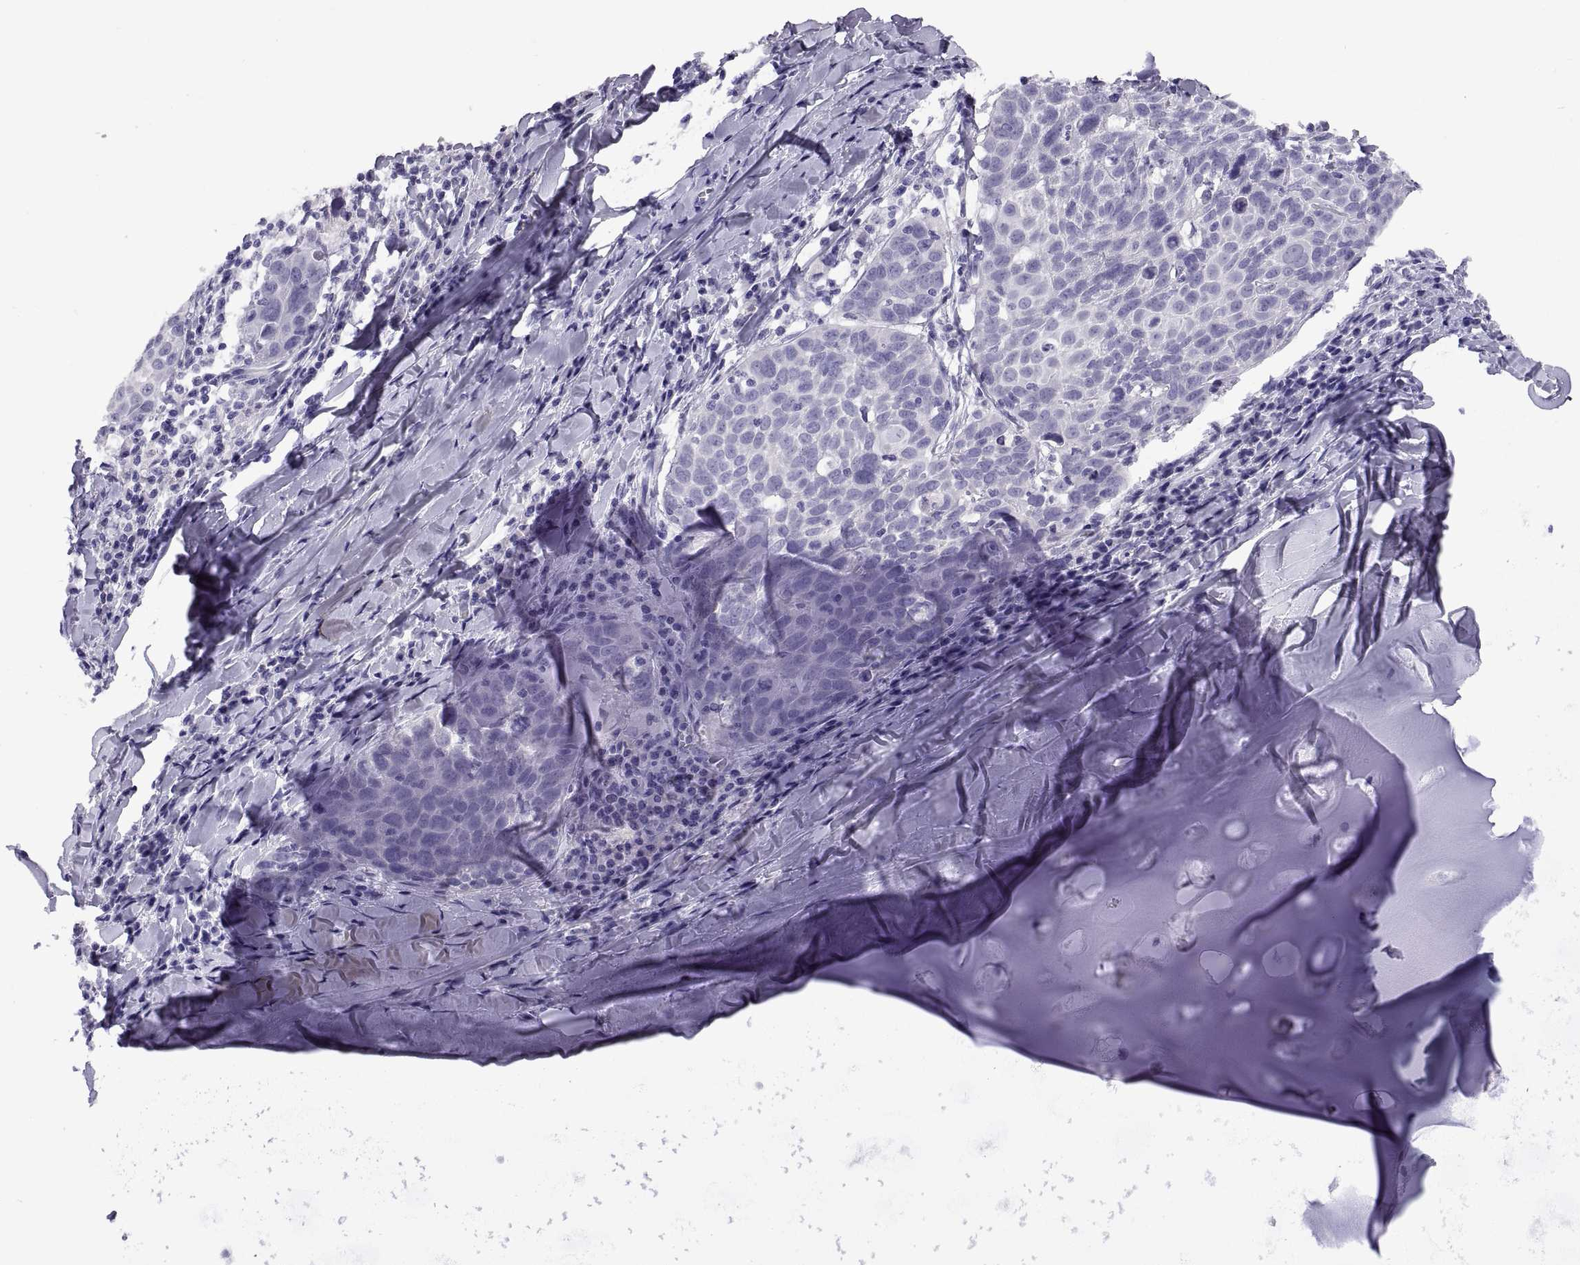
{"staining": {"intensity": "negative", "quantity": "none", "location": "none"}, "tissue": "lung cancer", "cell_type": "Tumor cells", "image_type": "cancer", "snomed": [{"axis": "morphology", "description": "Squamous cell carcinoma, NOS"}, {"axis": "topography", "description": "Lung"}], "caption": "Immunohistochemistry (IHC) of human lung cancer (squamous cell carcinoma) displays no staining in tumor cells. (Brightfield microscopy of DAB immunohistochemistry (IHC) at high magnification).", "gene": "RGS20", "patient": {"sex": "male", "age": 57}}